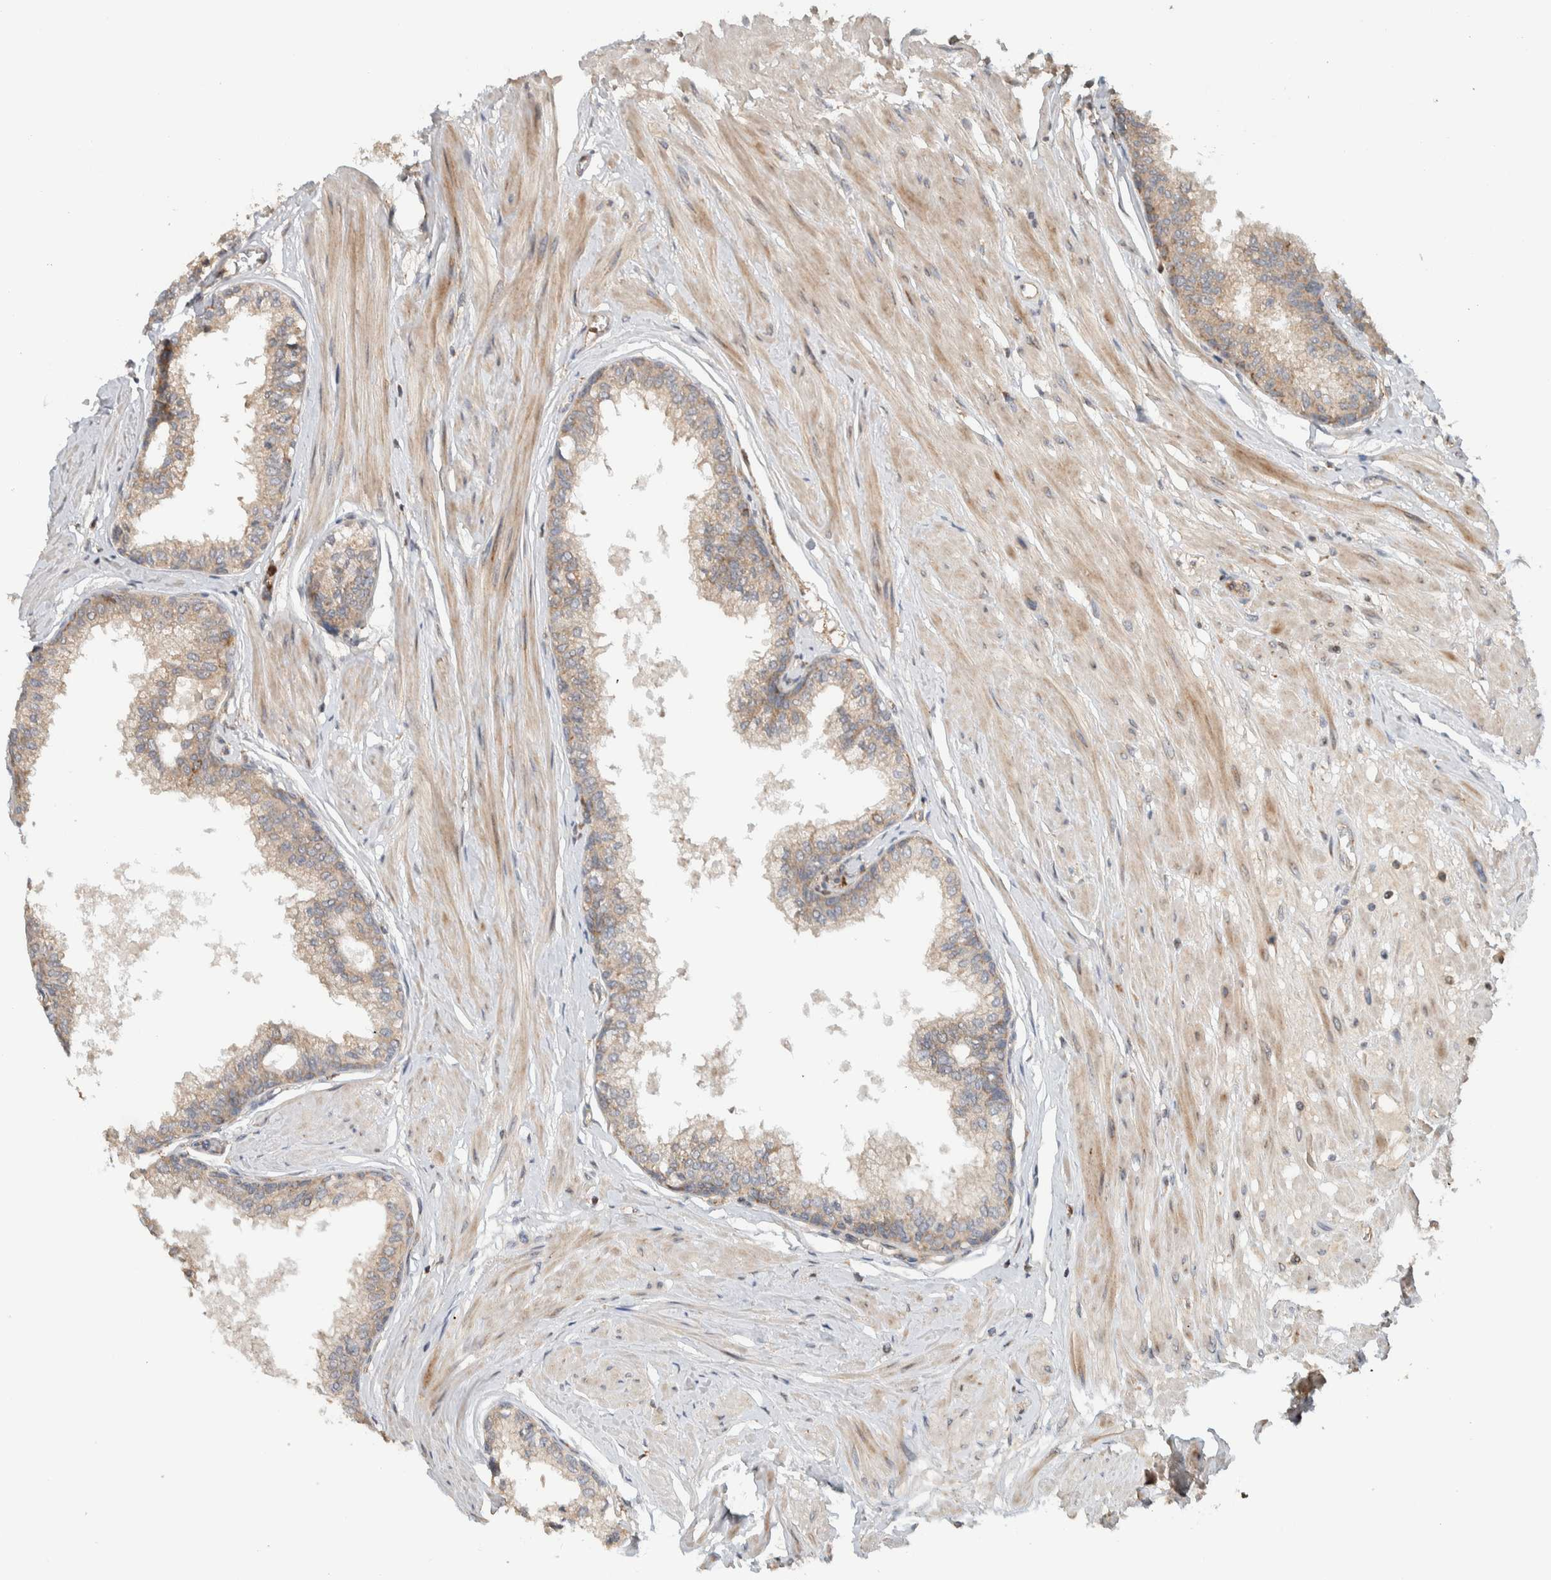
{"staining": {"intensity": "moderate", "quantity": ">75%", "location": "cytoplasmic/membranous"}, "tissue": "seminal vesicle", "cell_type": "Glandular cells", "image_type": "normal", "snomed": [{"axis": "morphology", "description": "Normal tissue, NOS"}, {"axis": "topography", "description": "Prostate"}, {"axis": "topography", "description": "Seminal veicle"}], "caption": "Immunohistochemistry (IHC) staining of unremarkable seminal vesicle, which shows medium levels of moderate cytoplasmic/membranous staining in approximately >75% of glandular cells indicating moderate cytoplasmic/membranous protein positivity. The staining was performed using DAB (3,3'-diaminobenzidine) (brown) for protein detection and nuclei were counterstained in hematoxylin (blue).", "gene": "VPS53", "patient": {"sex": "male", "age": 60}}